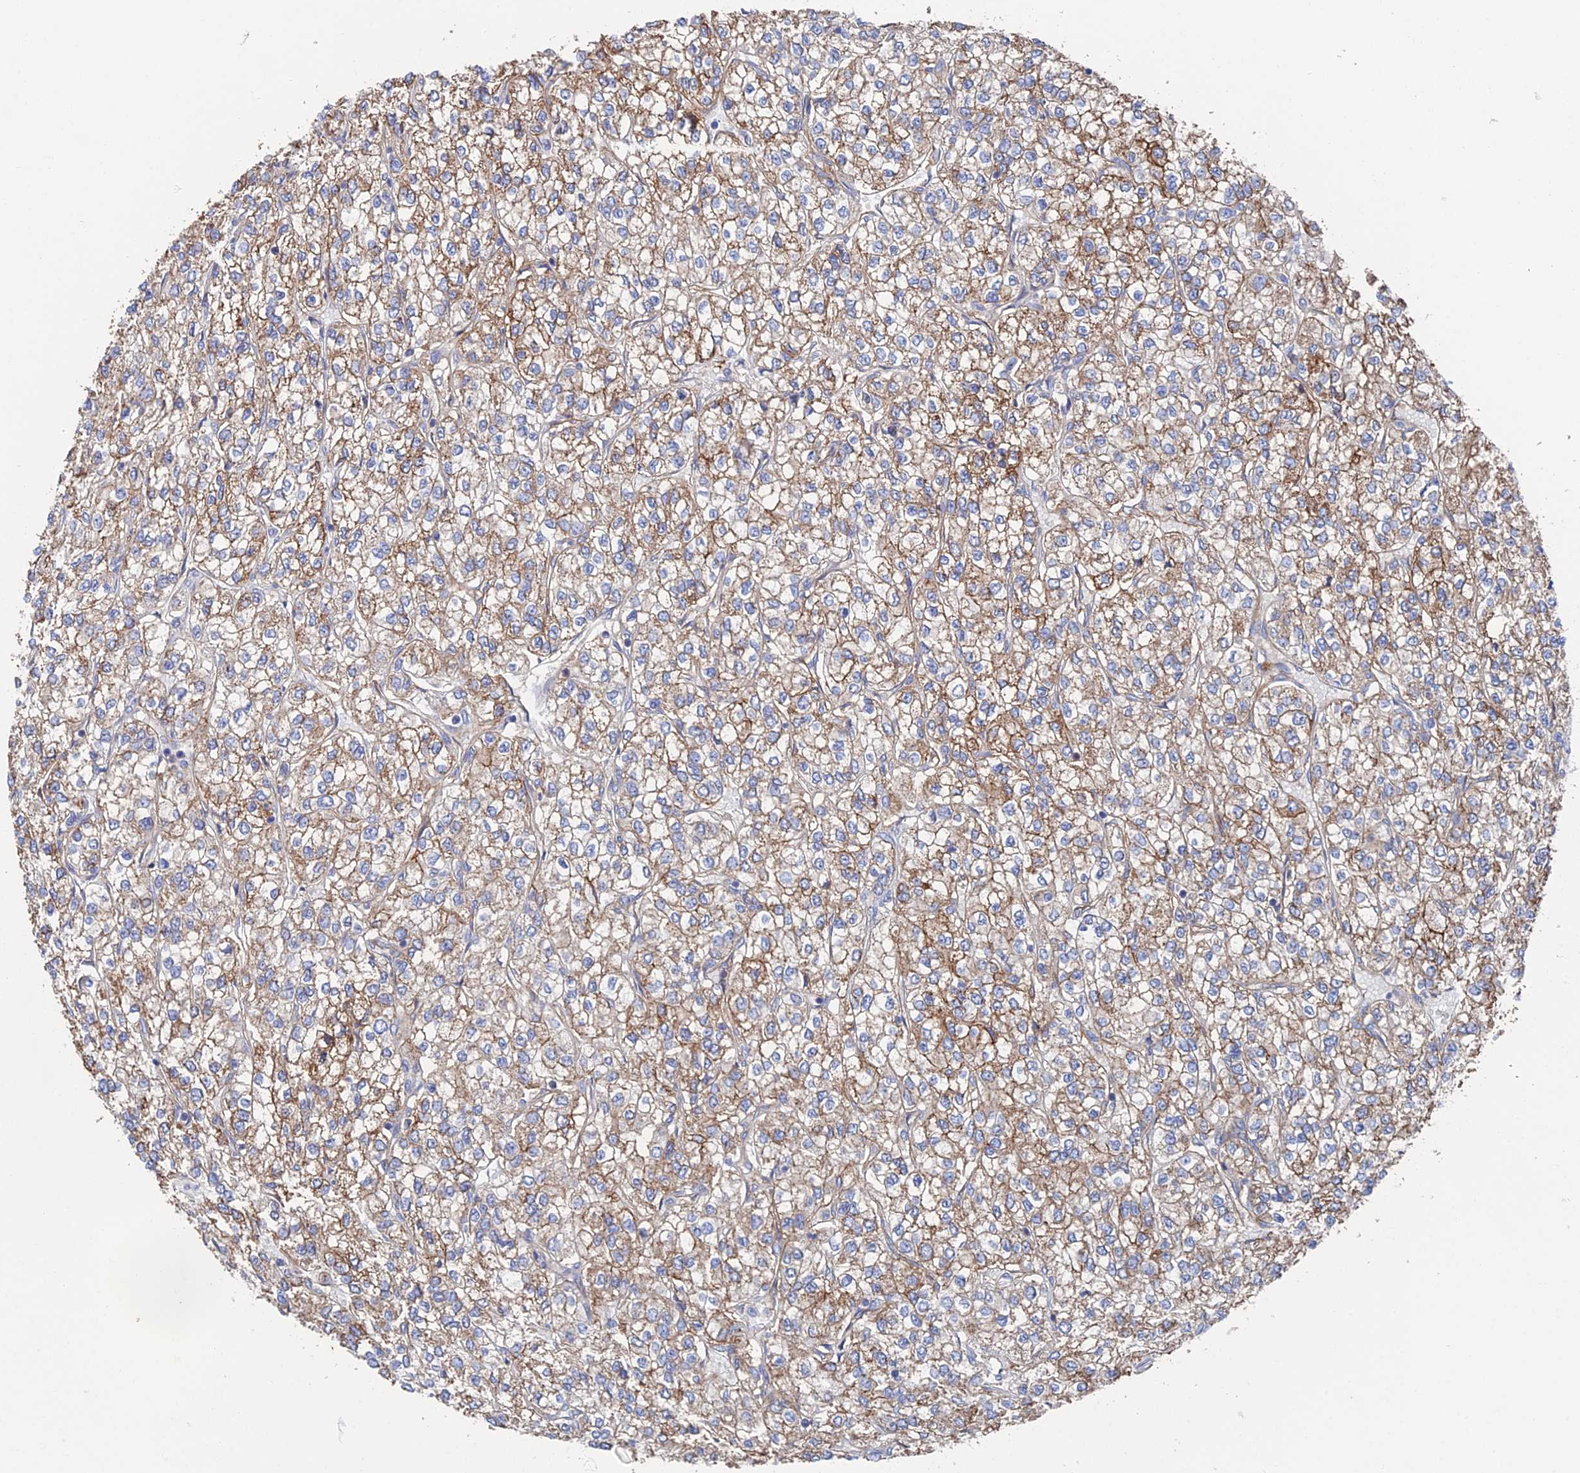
{"staining": {"intensity": "moderate", "quantity": ">75%", "location": "cytoplasmic/membranous"}, "tissue": "renal cancer", "cell_type": "Tumor cells", "image_type": "cancer", "snomed": [{"axis": "morphology", "description": "Adenocarcinoma, NOS"}, {"axis": "topography", "description": "Kidney"}], "caption": "Adenocarcinoma (renal) stained with immunohistochemistry reveals moderate cytoplasmic/membranous staining in approximately >75% of tumor cells. (Stains: DAB in brown, nuclei in blue, Microscopy: brightfield microscopy at high magnification).", "gene": "SNX11", "patient": {"sex": "male", "age": 80}}